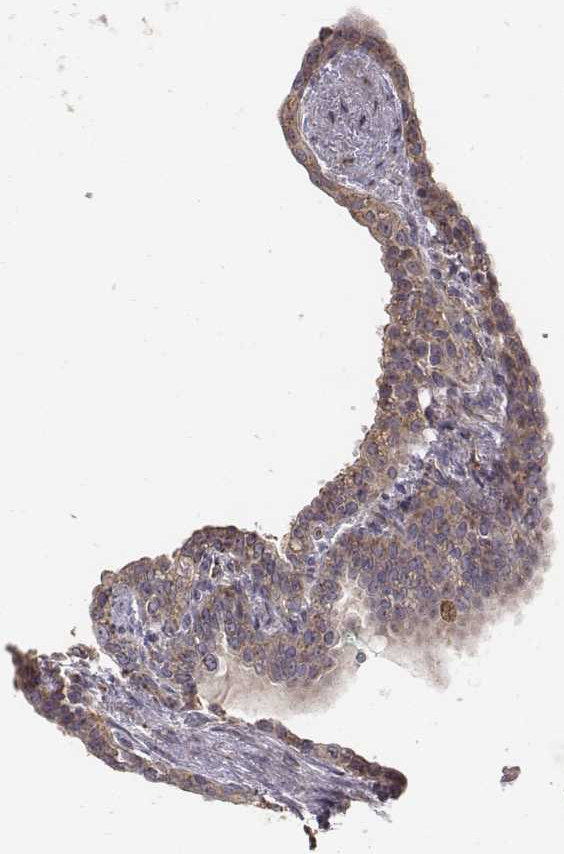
{"staining": {"intensity": "moderate", "quantity": ">75%", "location": "cytoplasmic/membranous"}, "tissue": "seminal vesicle", "cell_type": "Glandular cells", "image_type": "normal", "snomed": [{"axis": "morphology", "description": "Normal tissue, NOS"}, {"axis": "morphology", "description": "Urothelial carcinoma, NOS"}, {"axis": "topography", "description": "Urinary bladder"}, {"axis": "topography", "description": "Seminal veicle"}], "caption": "Protein staining exhibits moderate cytoplasmic/membranous staining in approximately >75% of glandular cells in benign seminal vesicle.", "gene": "AP1B1", "patient": {"sex": "male", "age": 76}}